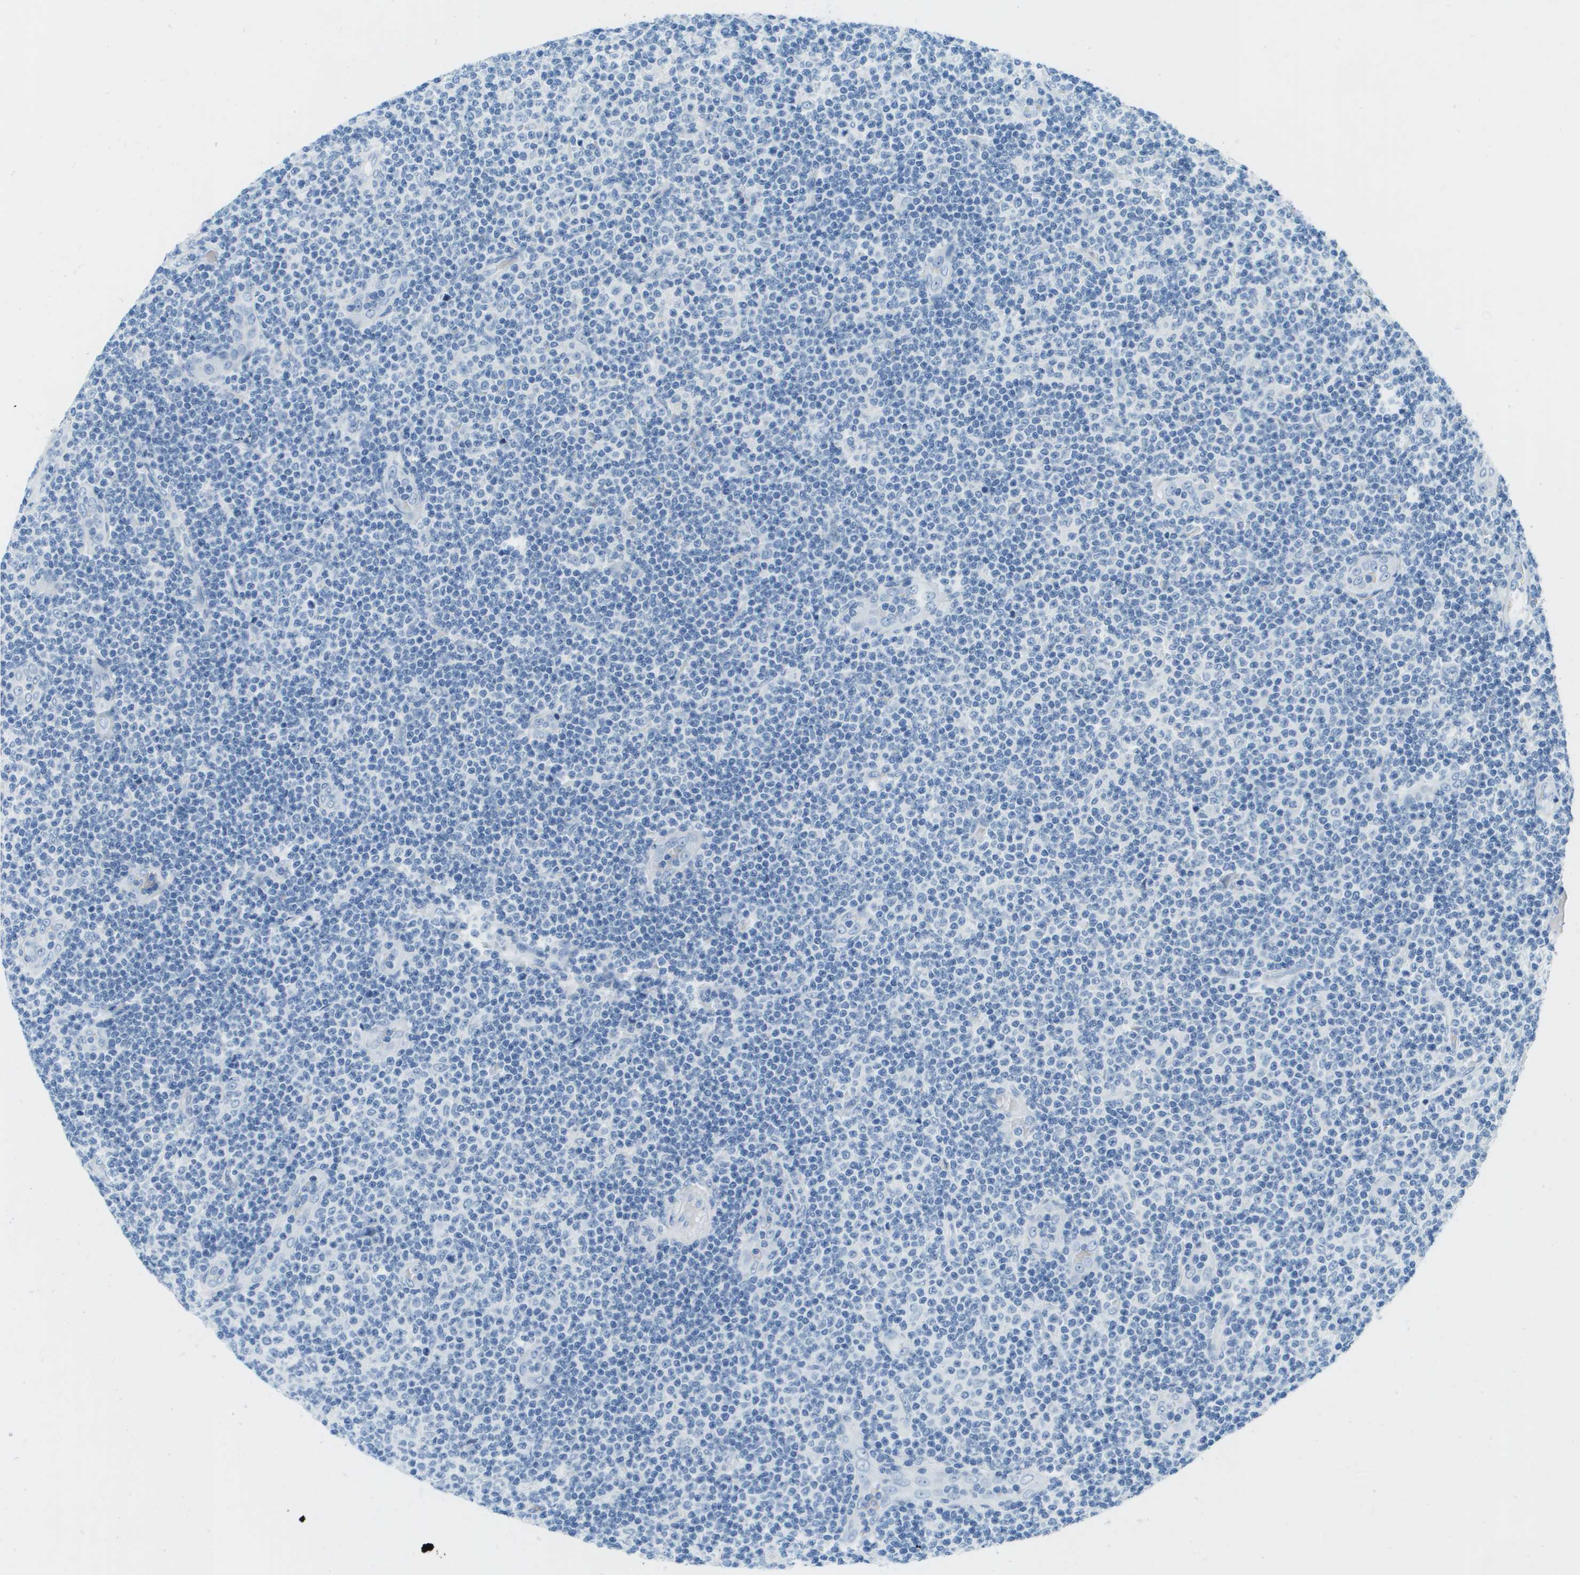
{"staining": {"intensity": "negative", "quantity": "none", "location": "none"}, "tissue": "lymphoma", "cell_type": "Tumor cells", "image_type": "cancer", "snomed": [{"axis": "morphology", "description": "Malignant lymphoma, non-Hodgkin's type, Low grade"}, {"axis": "topography", "description": "Lymph node"}], "caption": "Immunohistochemistry photomicrograph of human low-grade malignant lymphoma, non-Hodgkin's type stained for a protein (brown), which shows no expression in tumor cells.", "gene": "CDHR2", "patient": {"sex": "male", "age": 83}}